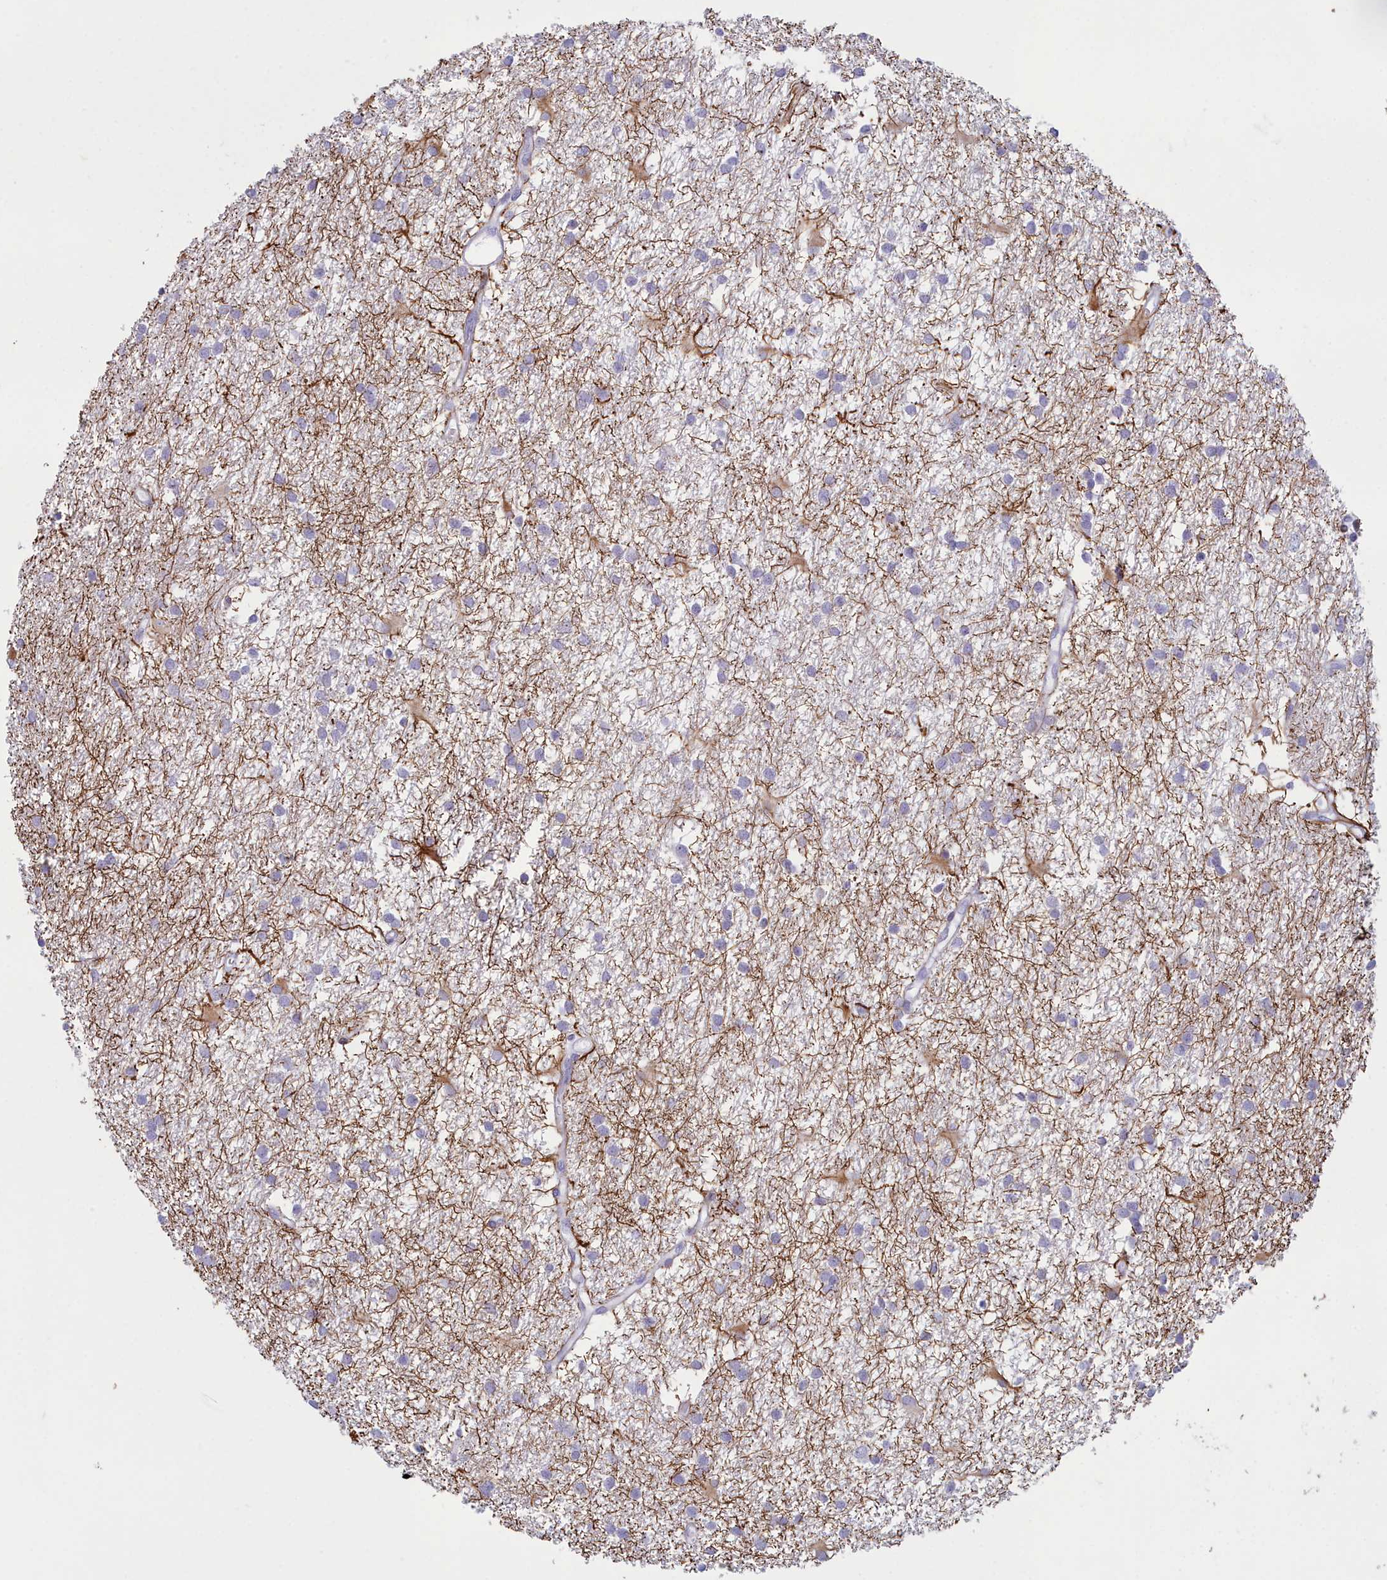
{"staining": {"intensity": "negative", "quantity": "none", "location": "none"}, "tissue": "glioma", "cell_type": "Tumor cells", "image_type": "cancer", "snomed": [{"axis": "morphology", "description": "Glioma, malignant, High grade"}, {"axis": "topography", "description": "Brain"}], "caption": "A histopathology image of malignant glioma (high-grade) stained for a protein displays no brown staining in tumor cells. The staining was performed using DAB (3,3'-diaminobenzidine) to visualize the protein expression in brown, while the nuclei were stained in blue with hematoxylin (Magnification: 20x).", "gene": "SNX20", "patient": {"sex": "male", "age": 77}}